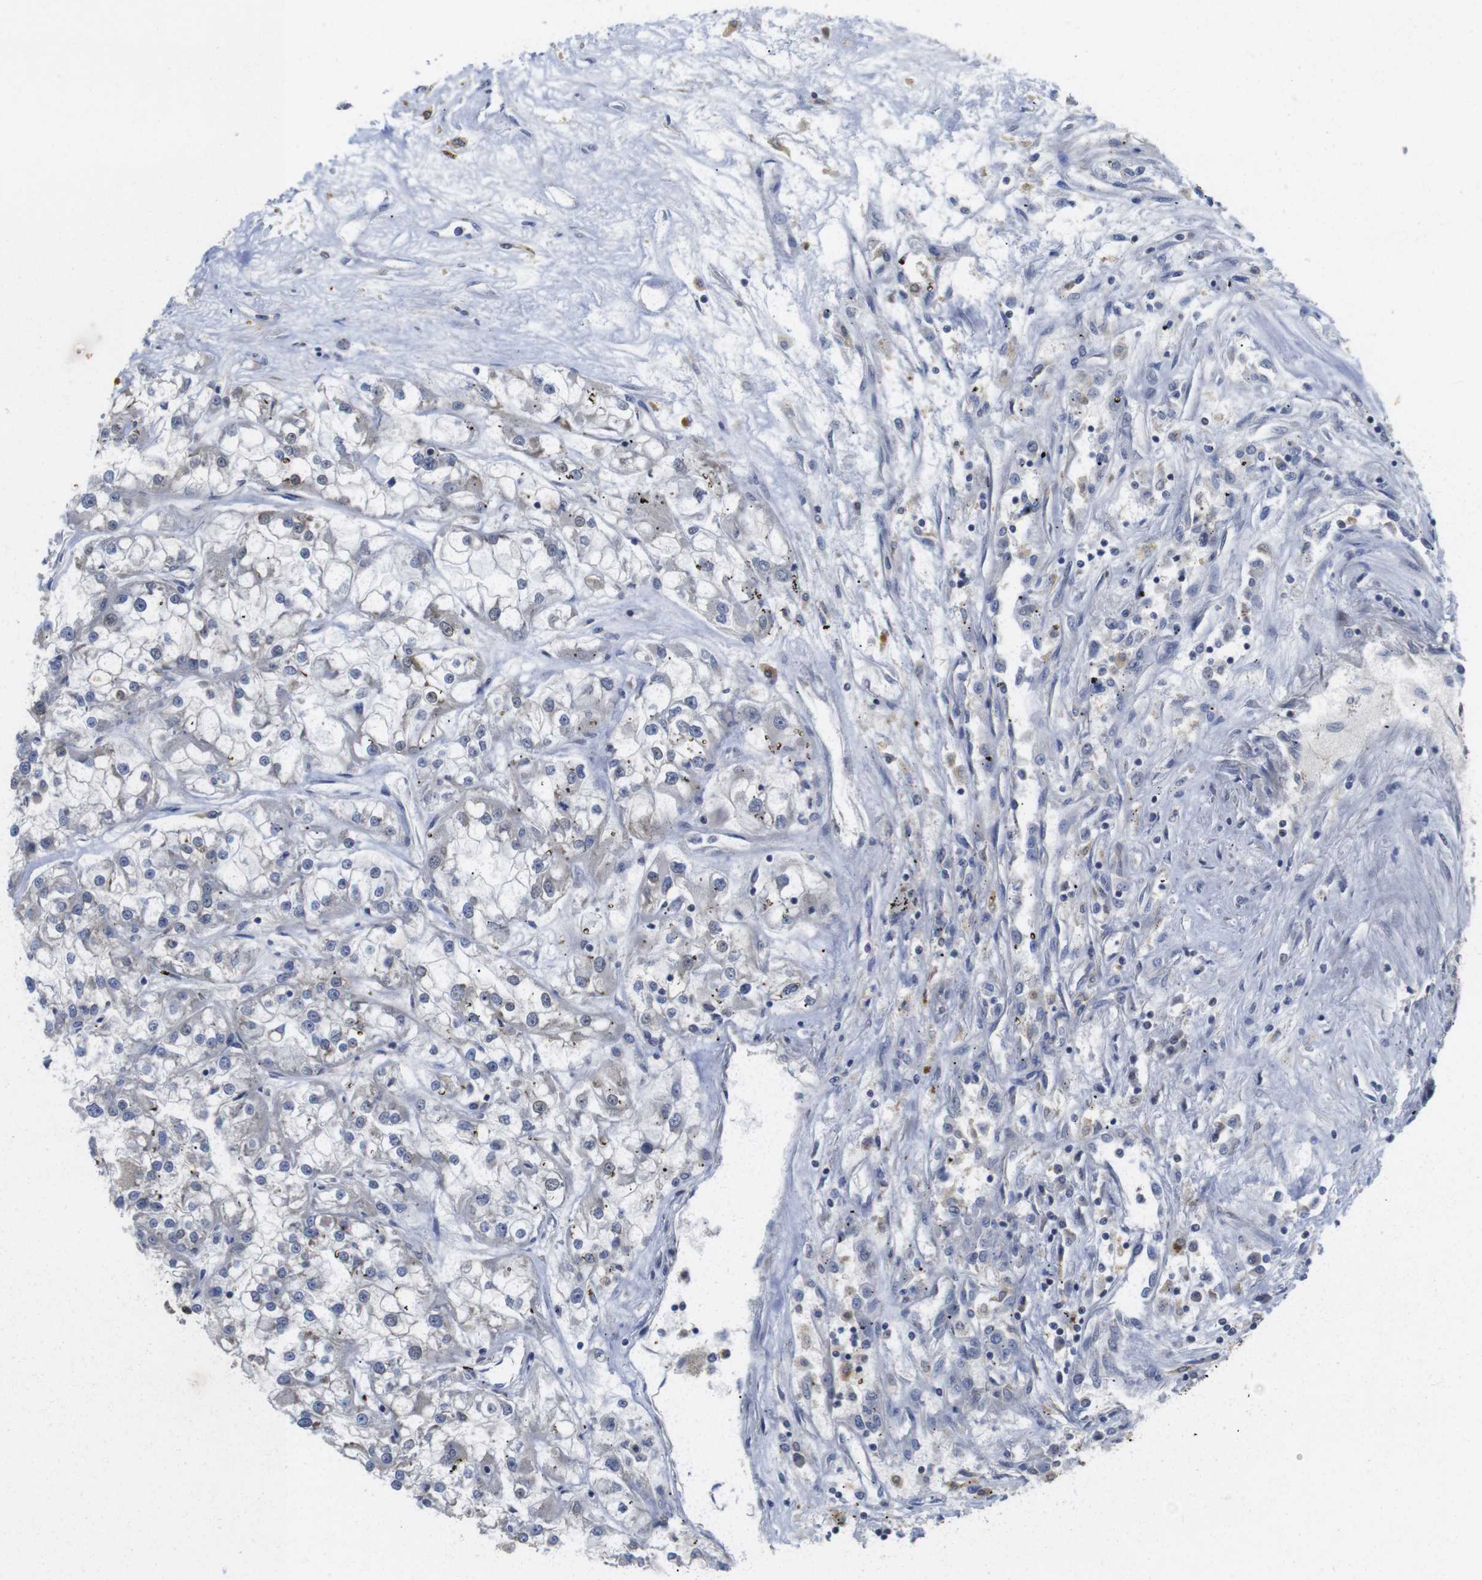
{"staining": {"intensity": "negative", "quantity": "none", "location": "none"}, "tissue": "renal cancer", "cell_type": "Tumor cells", "image_type": "cancer", "snomed": [{"axis": "morphology", "description": "Adenocarcinoma, NOS"}, {"axis": "topography", "description": "Kidney"}], "caption": "Protein analysis of renal cancer shows no significant positivity in tumor cells.", "gene": "FNTA", "patient": {"sex": "female", "age": 52}}